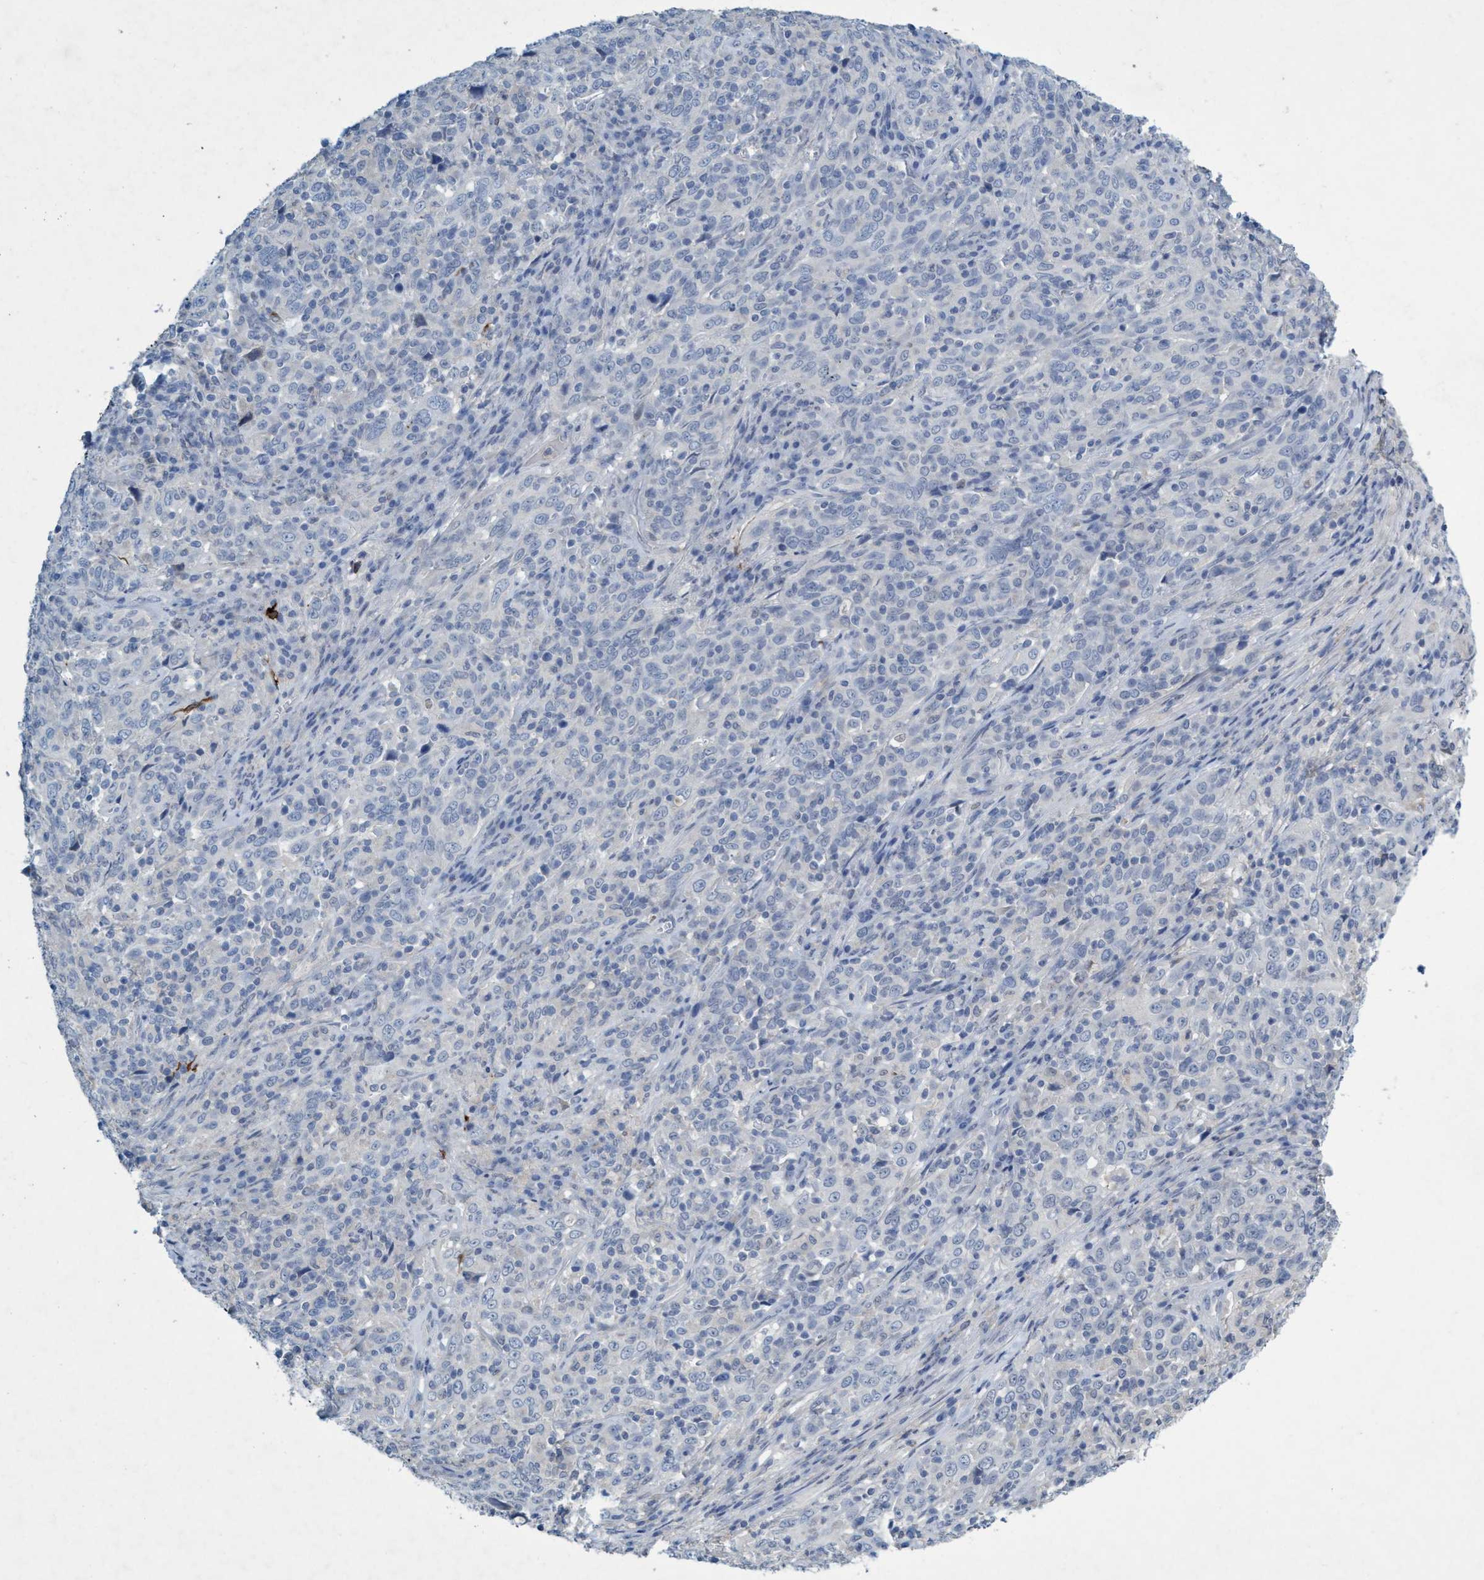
{"staining": {"intensity": "negative", "quantity": "none", "location": "none"}, "tissue": "cervical cancer", "cell_type": "Tumor cells", "image_type": "cancer", "snomed": [{"axis": "morphology", "description": "Squamous cell carcinoma, NOS"}, {"axis": "topography", "description": "Cervix"}], "caption": "Immunohistochemistry (IHC) image of human cervical squamous cell carcinoma stained for a protein (brown), which reveals no positivity in tumor cells.", "gene": "RNF208", "patient": {"sex": "female", "age": 46}}